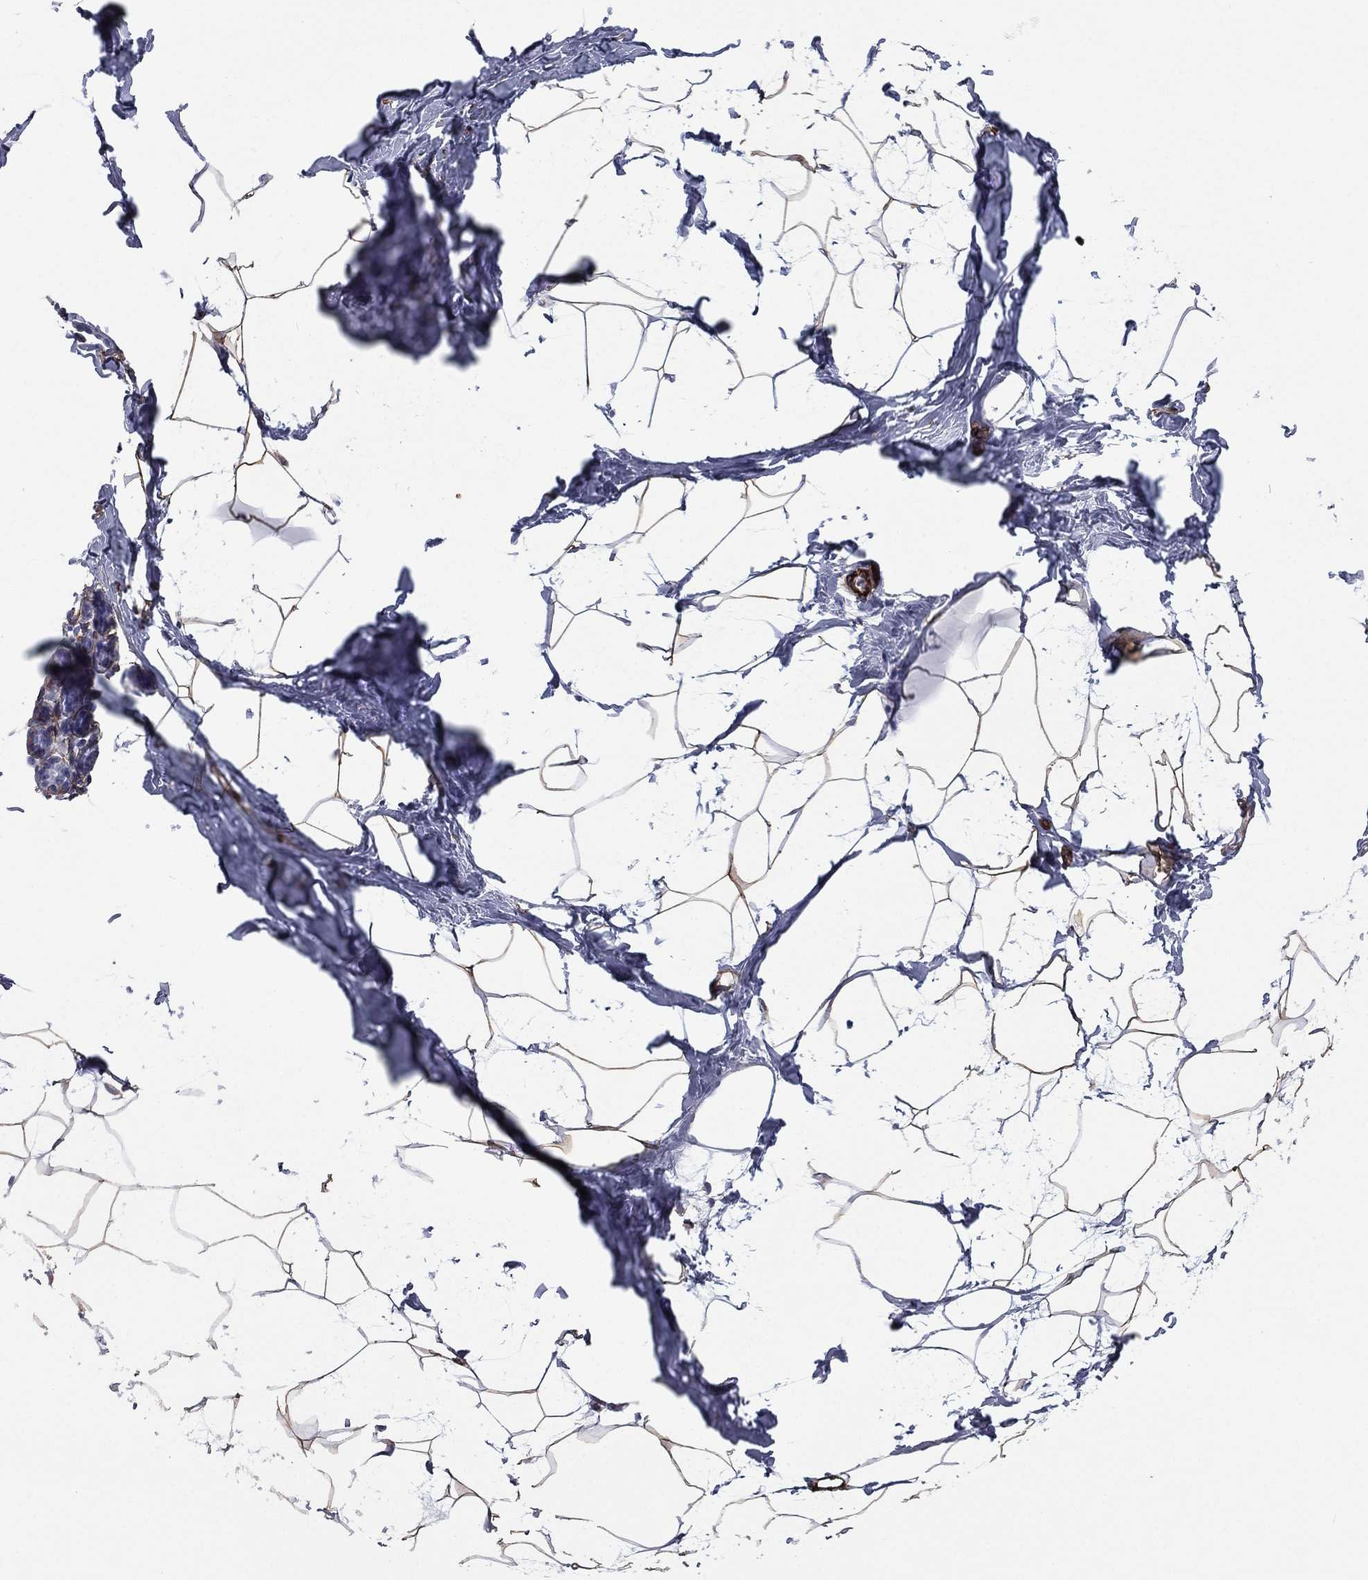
{"staining": {"intensity": "weak", "quantity": ">75%", "location": "cytoplasmic/membranous"}, "tissue": "breast", "cell_type": "Adipocytes", "image_type": "normal", "snomed": [{"axis": "morphology", "description": "Normal tissue, NOS"}, {"axis": "topography", "description": "Breast"}], "caption": "Unremarkable breast demonstrates weak cytoplasmic/membranous expression in about >75% of adipocytes.", "gene": "CAVIN3", "patient": {"sex": "female", "age": 32}}